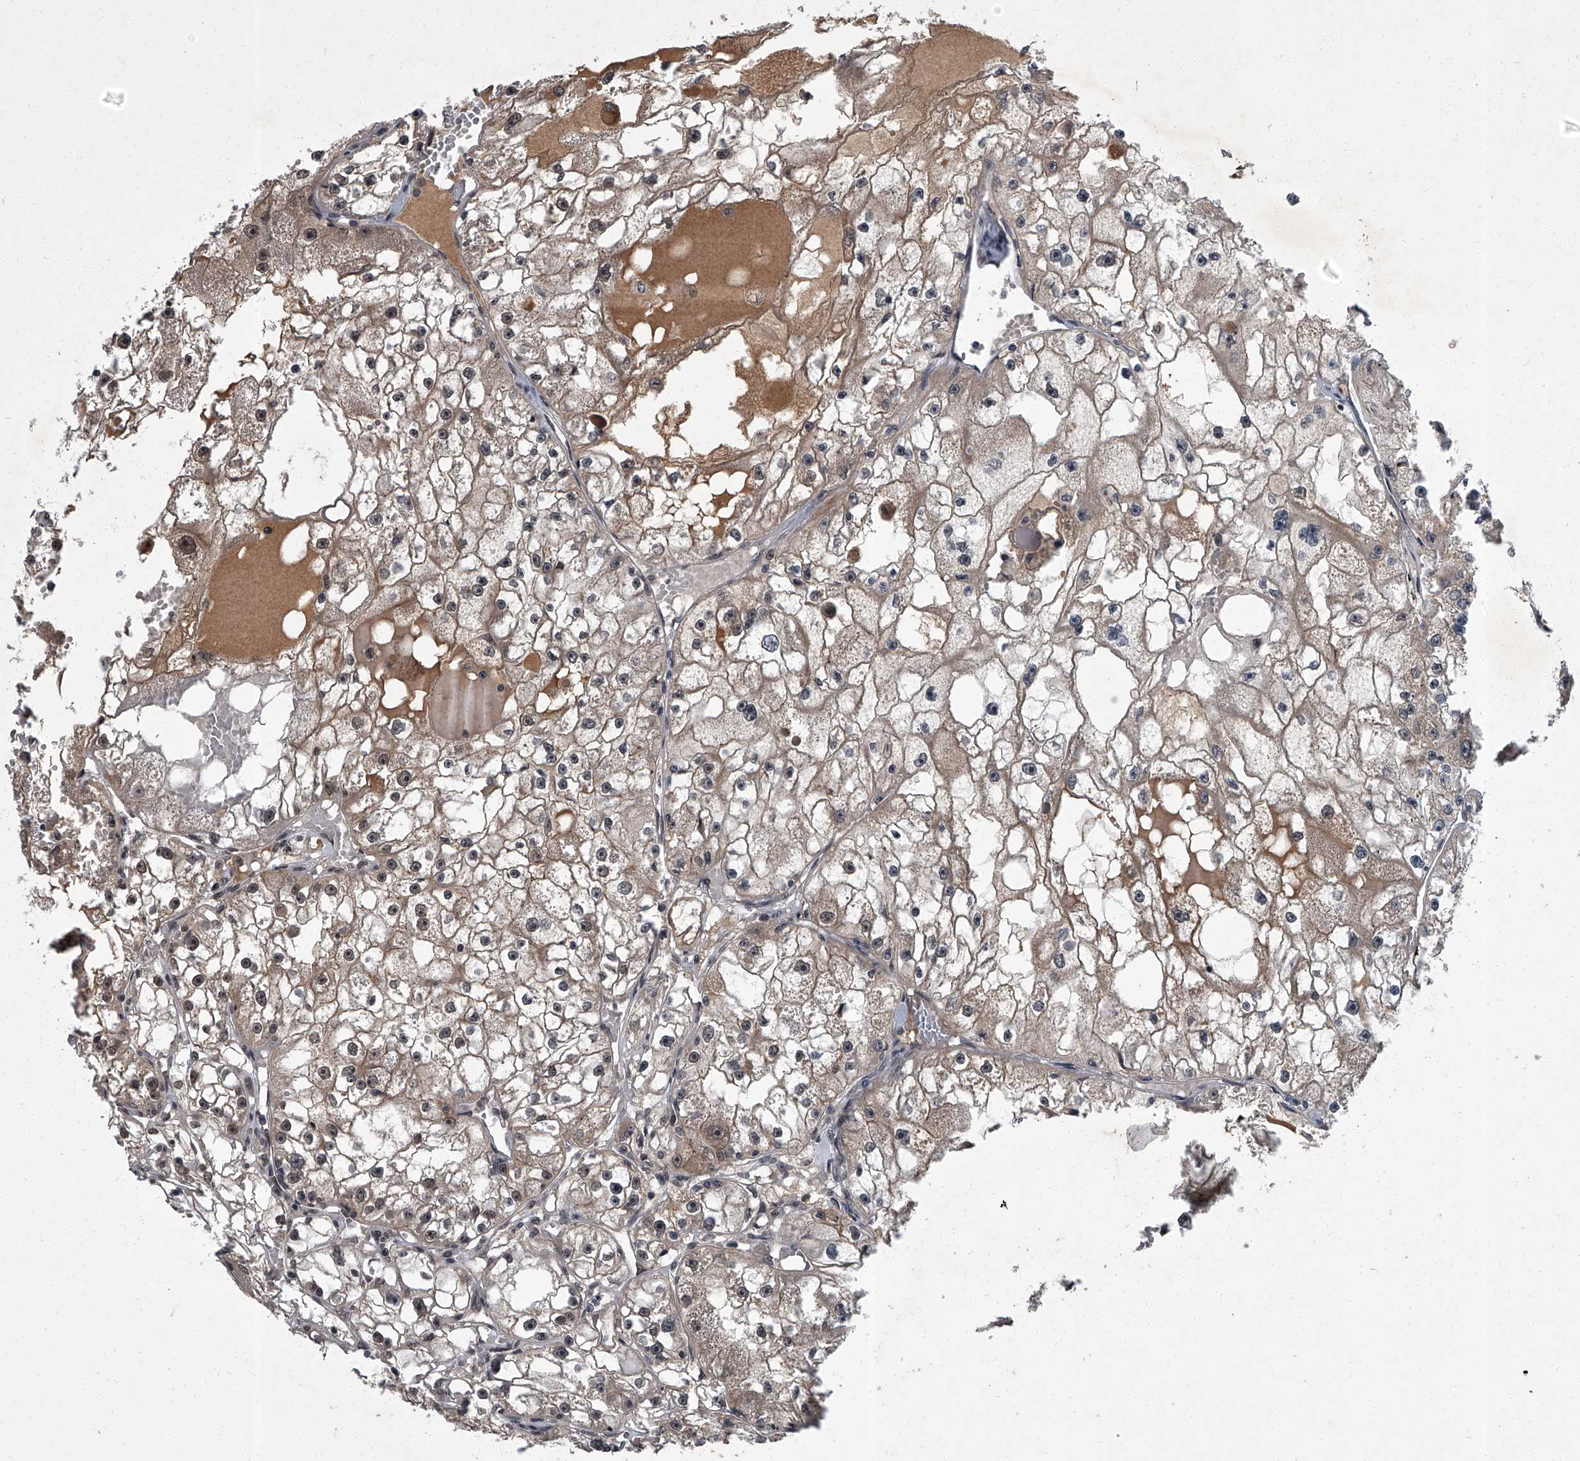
{"staining": {"intensity": "weak", "quantity": ">75%", "location": "cytoplasmic/membranous,nuclear"}, "tissue": "renal cancer", "cell_type": "Tumor cells", "image_type": "cancer", "snomed": [{"axis": "morphology", "description": "Adenocarcinoma, NOS"}, {"axis": "topography", "description": "Kidney"}], "caption": "Human adenocarcinoma (renal) stained with a protein marker reveals weak staining in tumor cells.", "gene": "ZNF518B", "patient": {"sex": "male", "age": 56}}